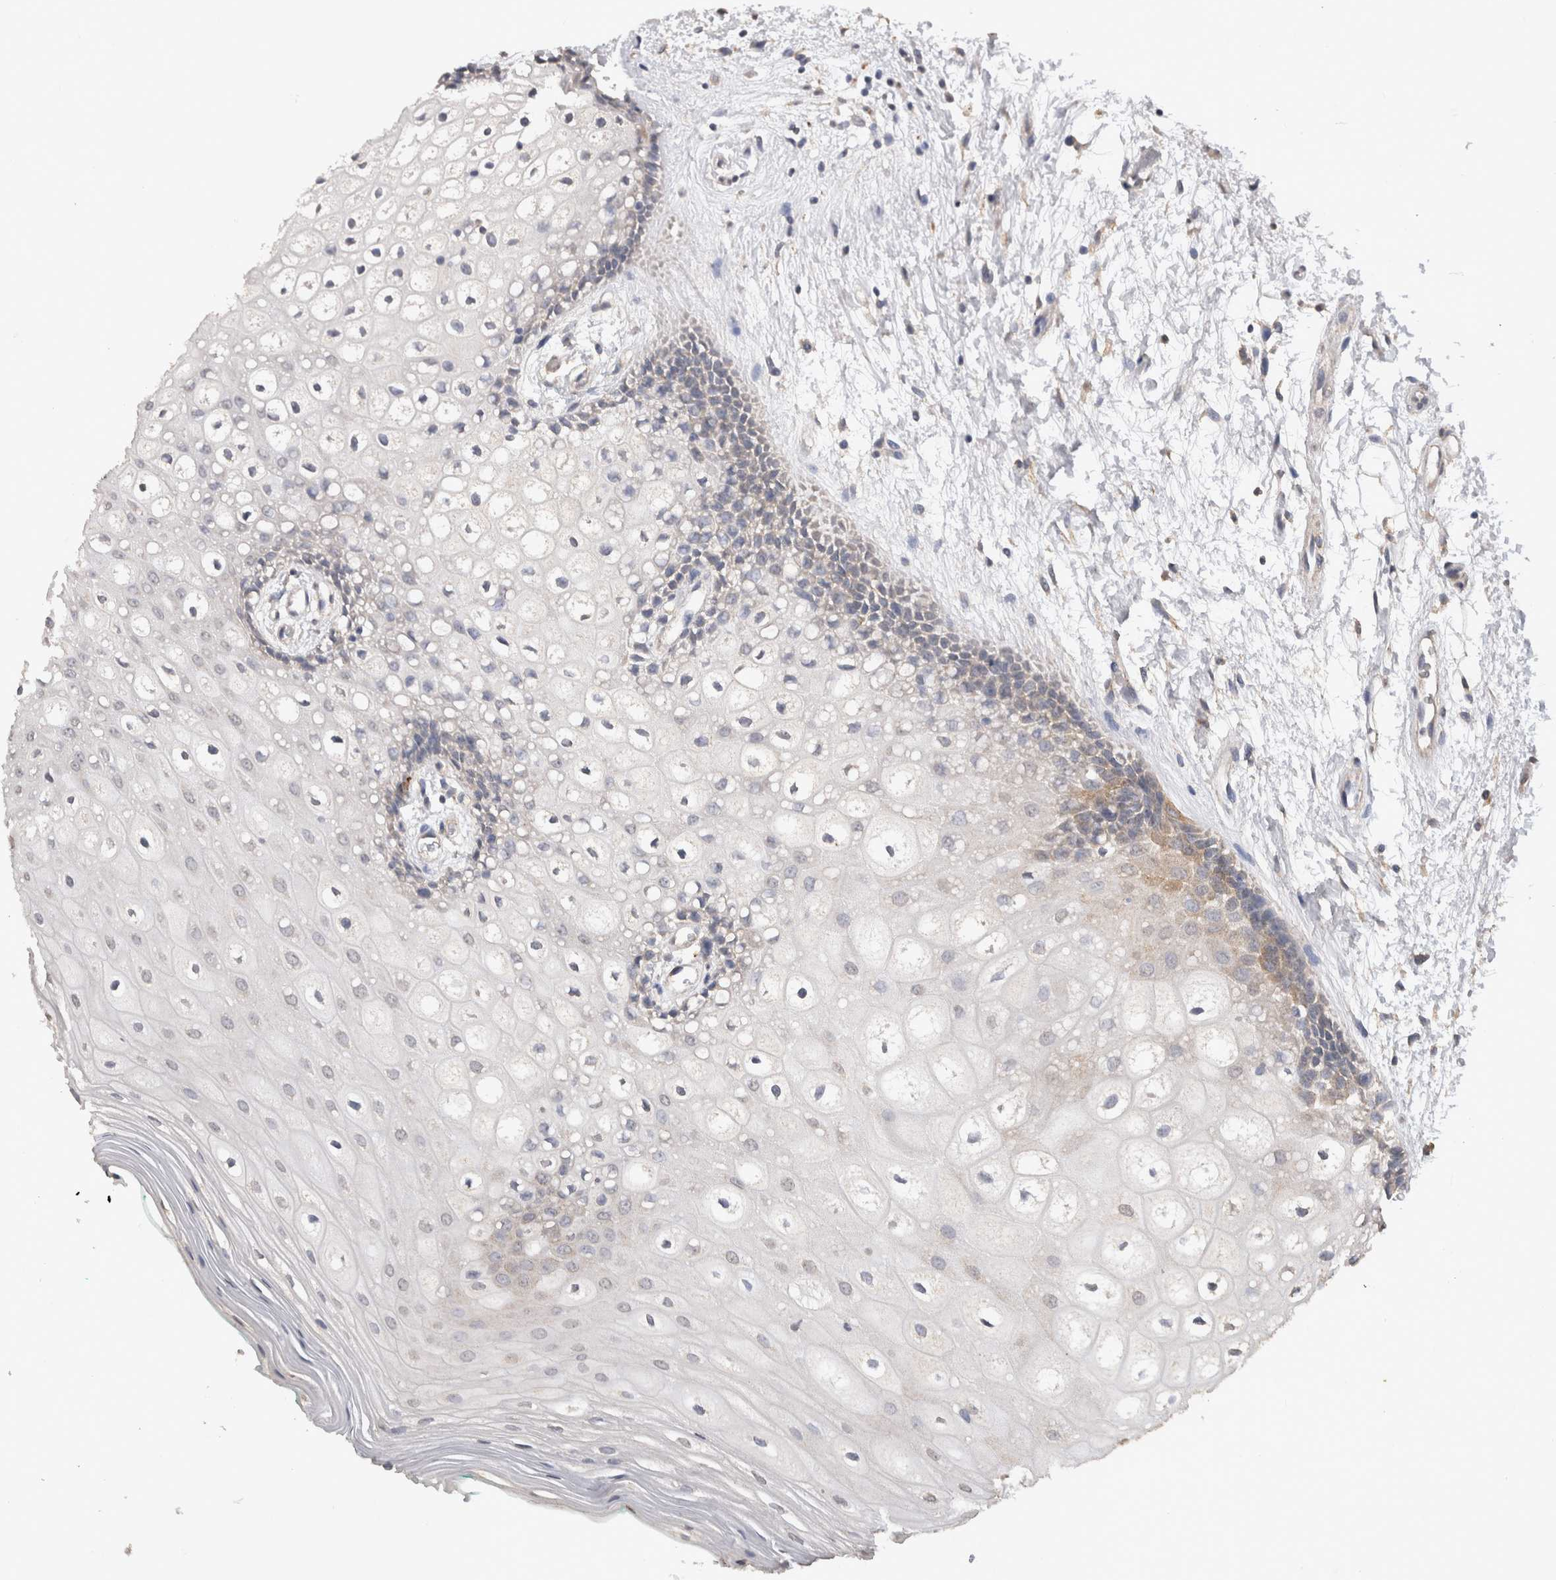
{"staining": {"intensity": "weak", "quantity": "<25%", "location": "cytoplasmic/membranous"}, "tissue": "oral mucosa", "cell_type": "Squamous epithelial cells", "image_type": "normal", "snomed": [{"axis": "morphology", "description": "Normal tissue, NOS"}, {"axis": "topography", "description": "Skeletal muscle"}, {"axis": "topography", "description": "Oral tissue"}, {"axis": "topography", "description": "Peripheral nerve tissue"}], "caption": "The photomicrograph exhibits no significant positivity in squamous epithelial cells of oral mucosa.", "gene": "CDH6", "patient": {"sex": "female", "age": 84}}